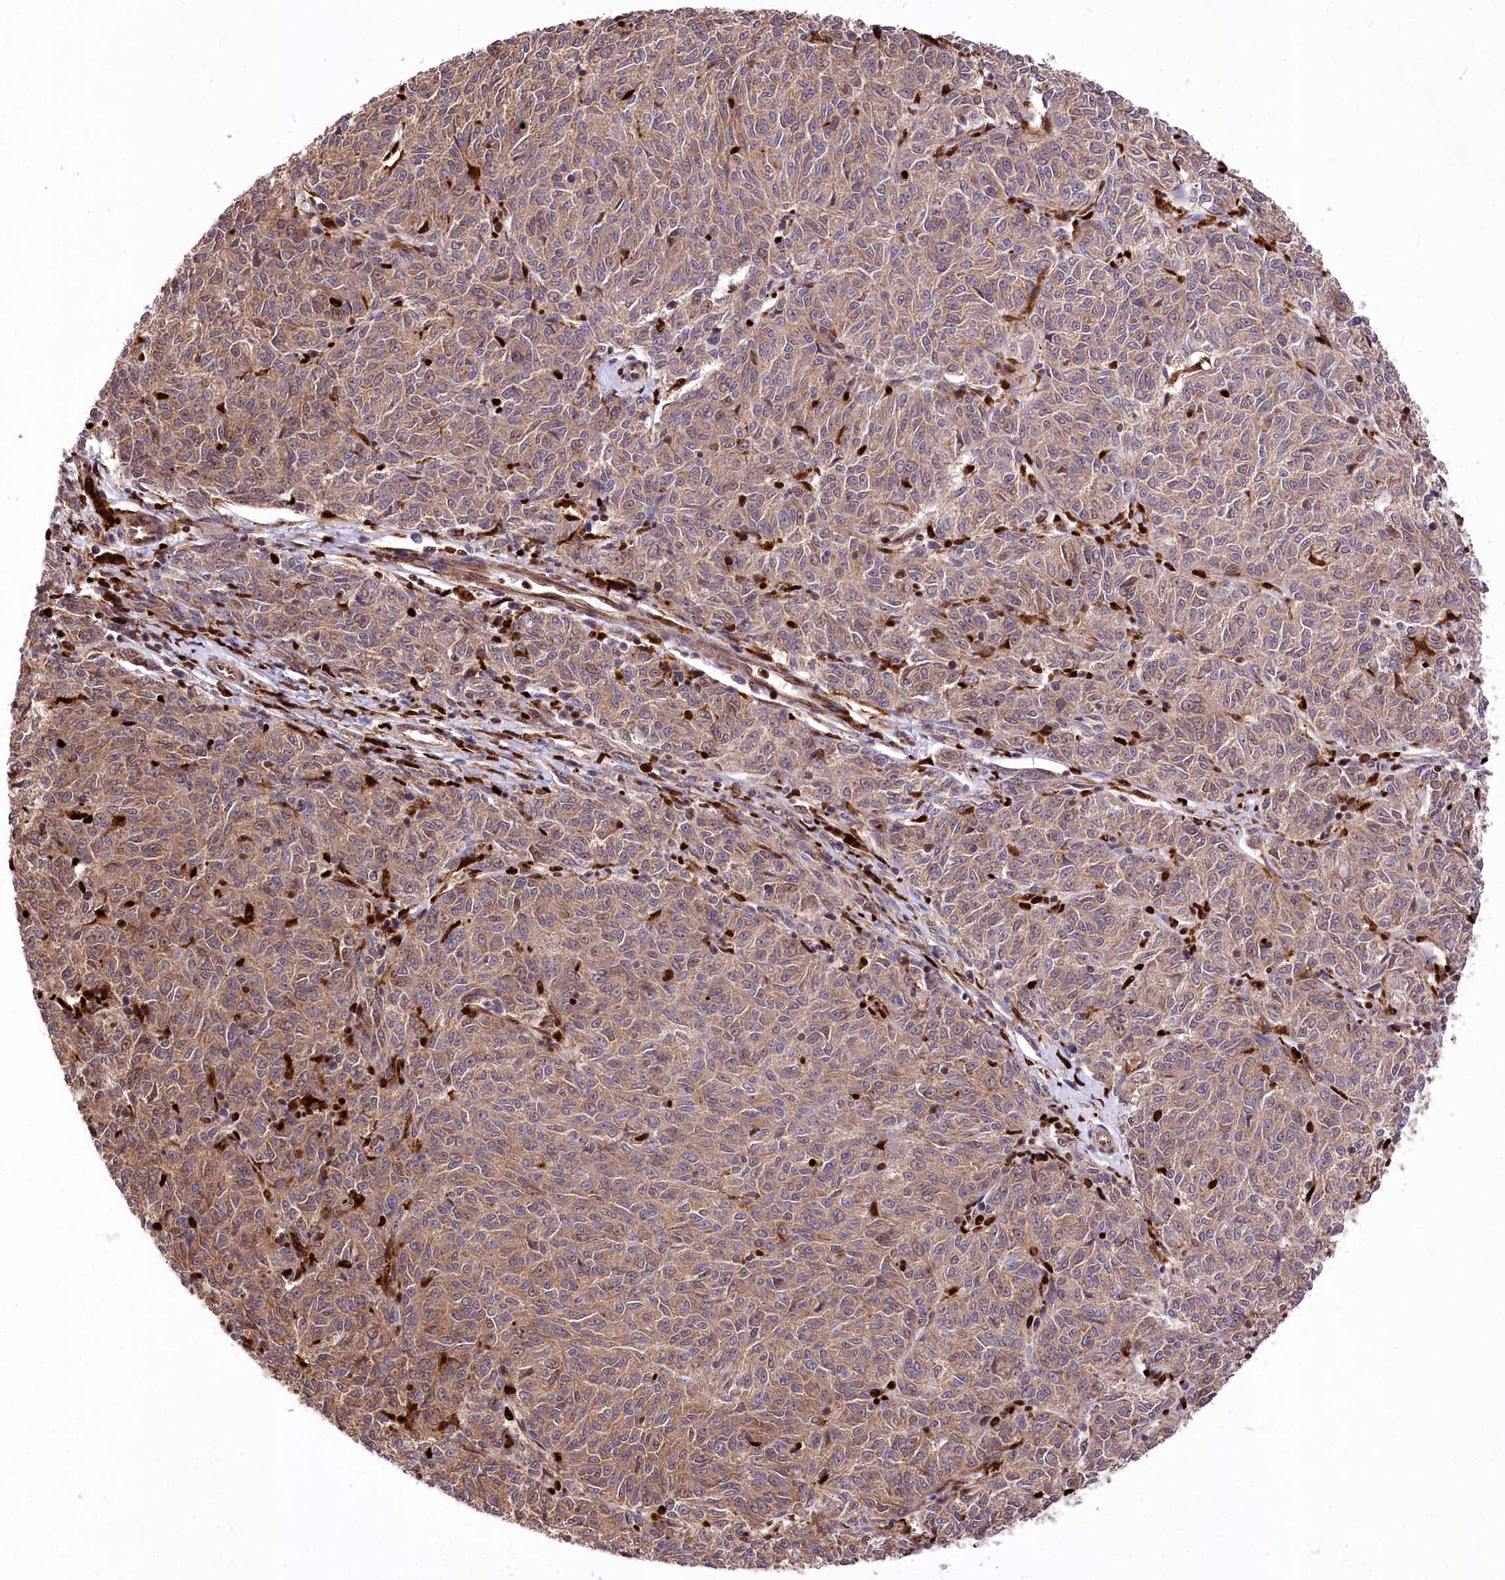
{"staining": {"intensity": "moderate", "quantity": ">75%", "location": "cytoplasmic/membranous"}, "tissue": "melanoma", "cell_type": "Tumor cells", "image_type": "cancer", "snomed": [{"axis": "morphology", "description": "Malignant melanoma, NOS"}, {"axis": "topography", "description": "Skin"}], "caption": "Protein staining of melanoma tissue shows moderate cytoplasmic/membranous expression in about >75% of tumor cells.", "gene": "FIGN", "patient": {"sex": "female", "age": 72}}